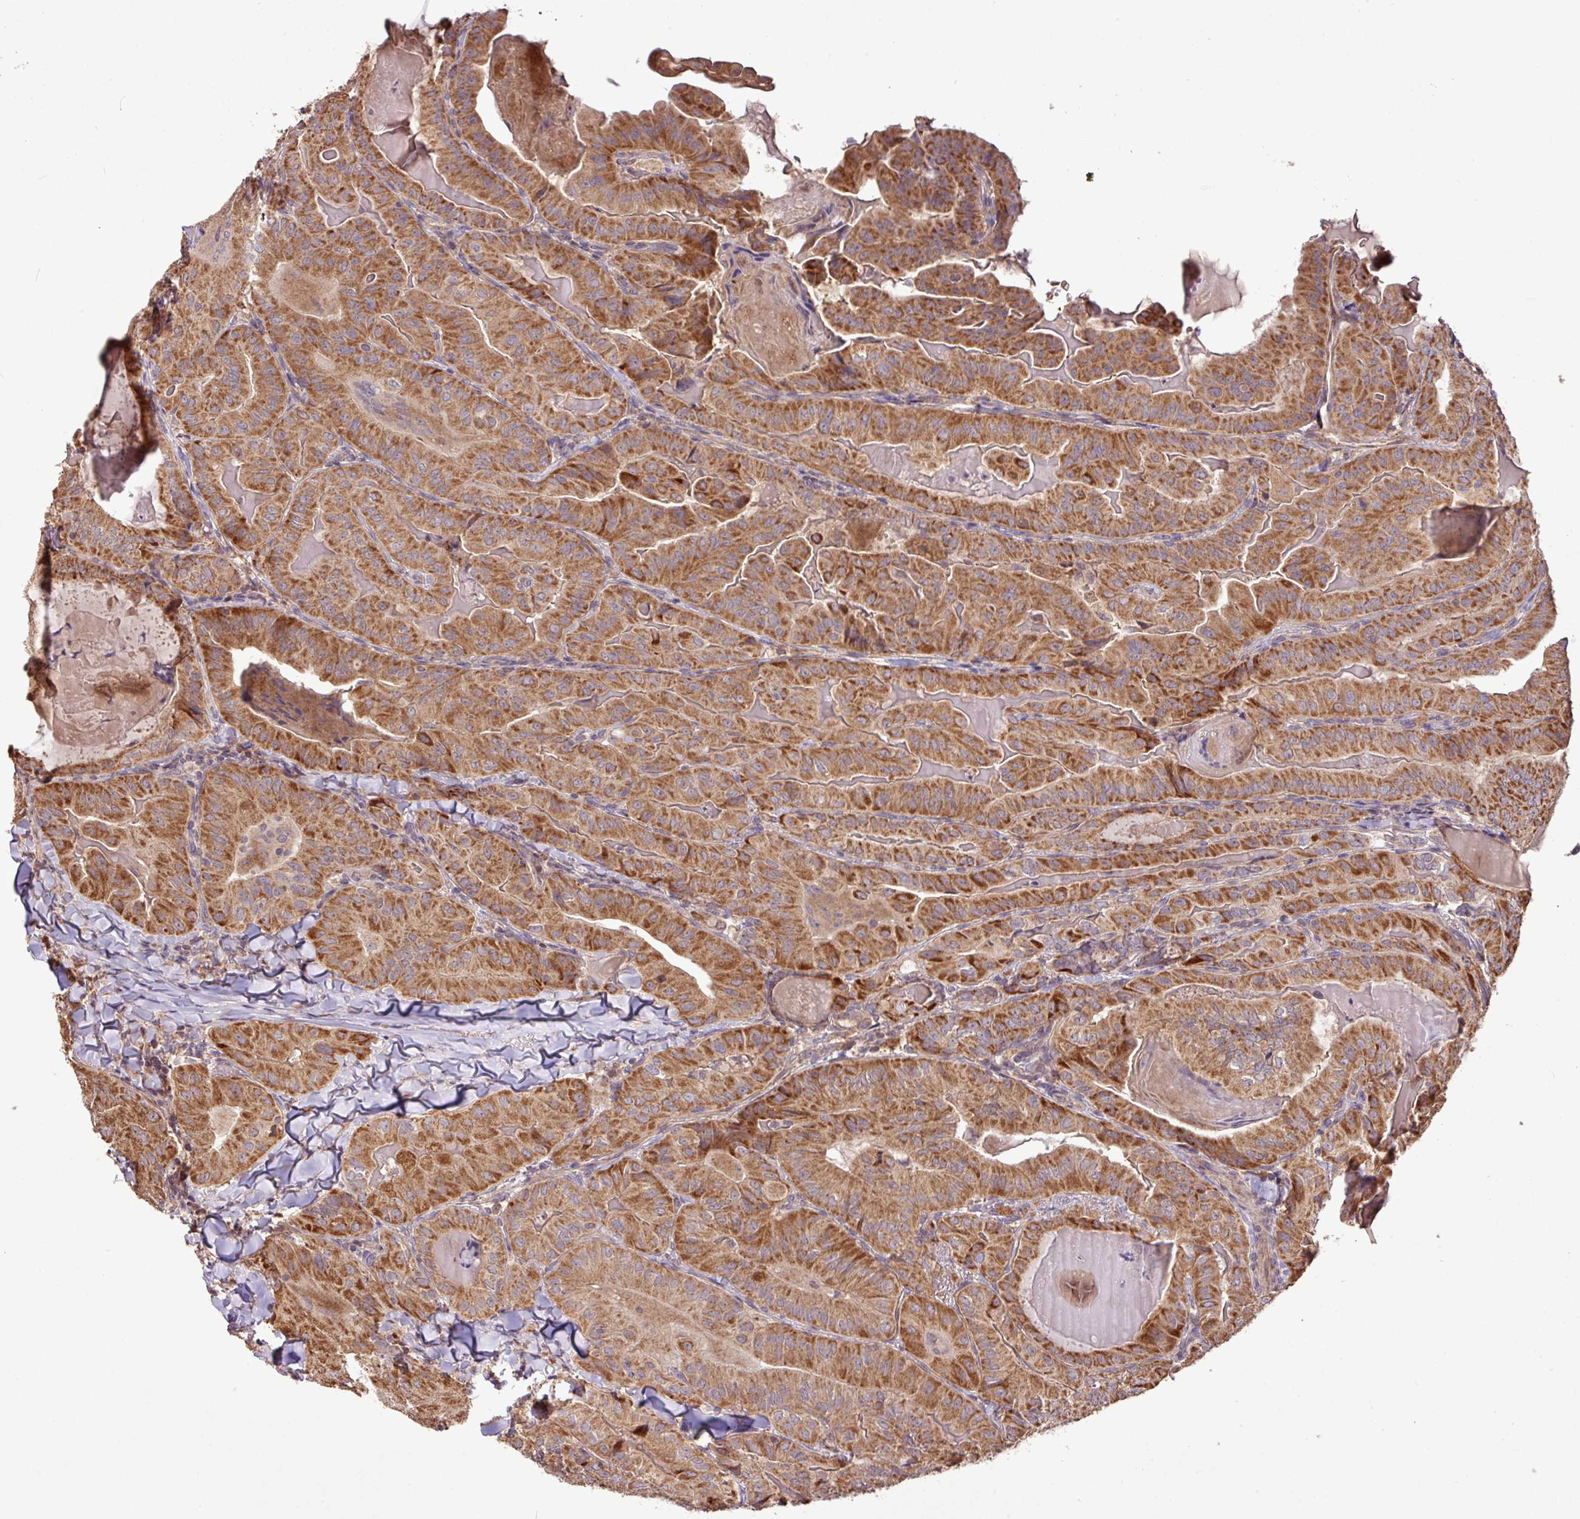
{"staining": {"intensity": "strong", "quantity": ">75%", "location": "cytoplasmic/membranous"}, "tissue": "thyroid cancer", "cell_type": "Tumor cells", "image_type": "cancer", "snomed": [{"axis": "morphology", "description": "Papillary adenocarcinoma, NOS"}, {"axis": "topography", "description": "Thyroid gland"}], "caption": "The histopathology image demonstrates immunohistochemical staining of papillary adenocarcinoma (thyroid). There is strong cytoplasmic/membranous positivity is appreciated in about >75% of tumor cells.", "gene": "YPEL3", "patient": {"sex": "female", "age": 68}}